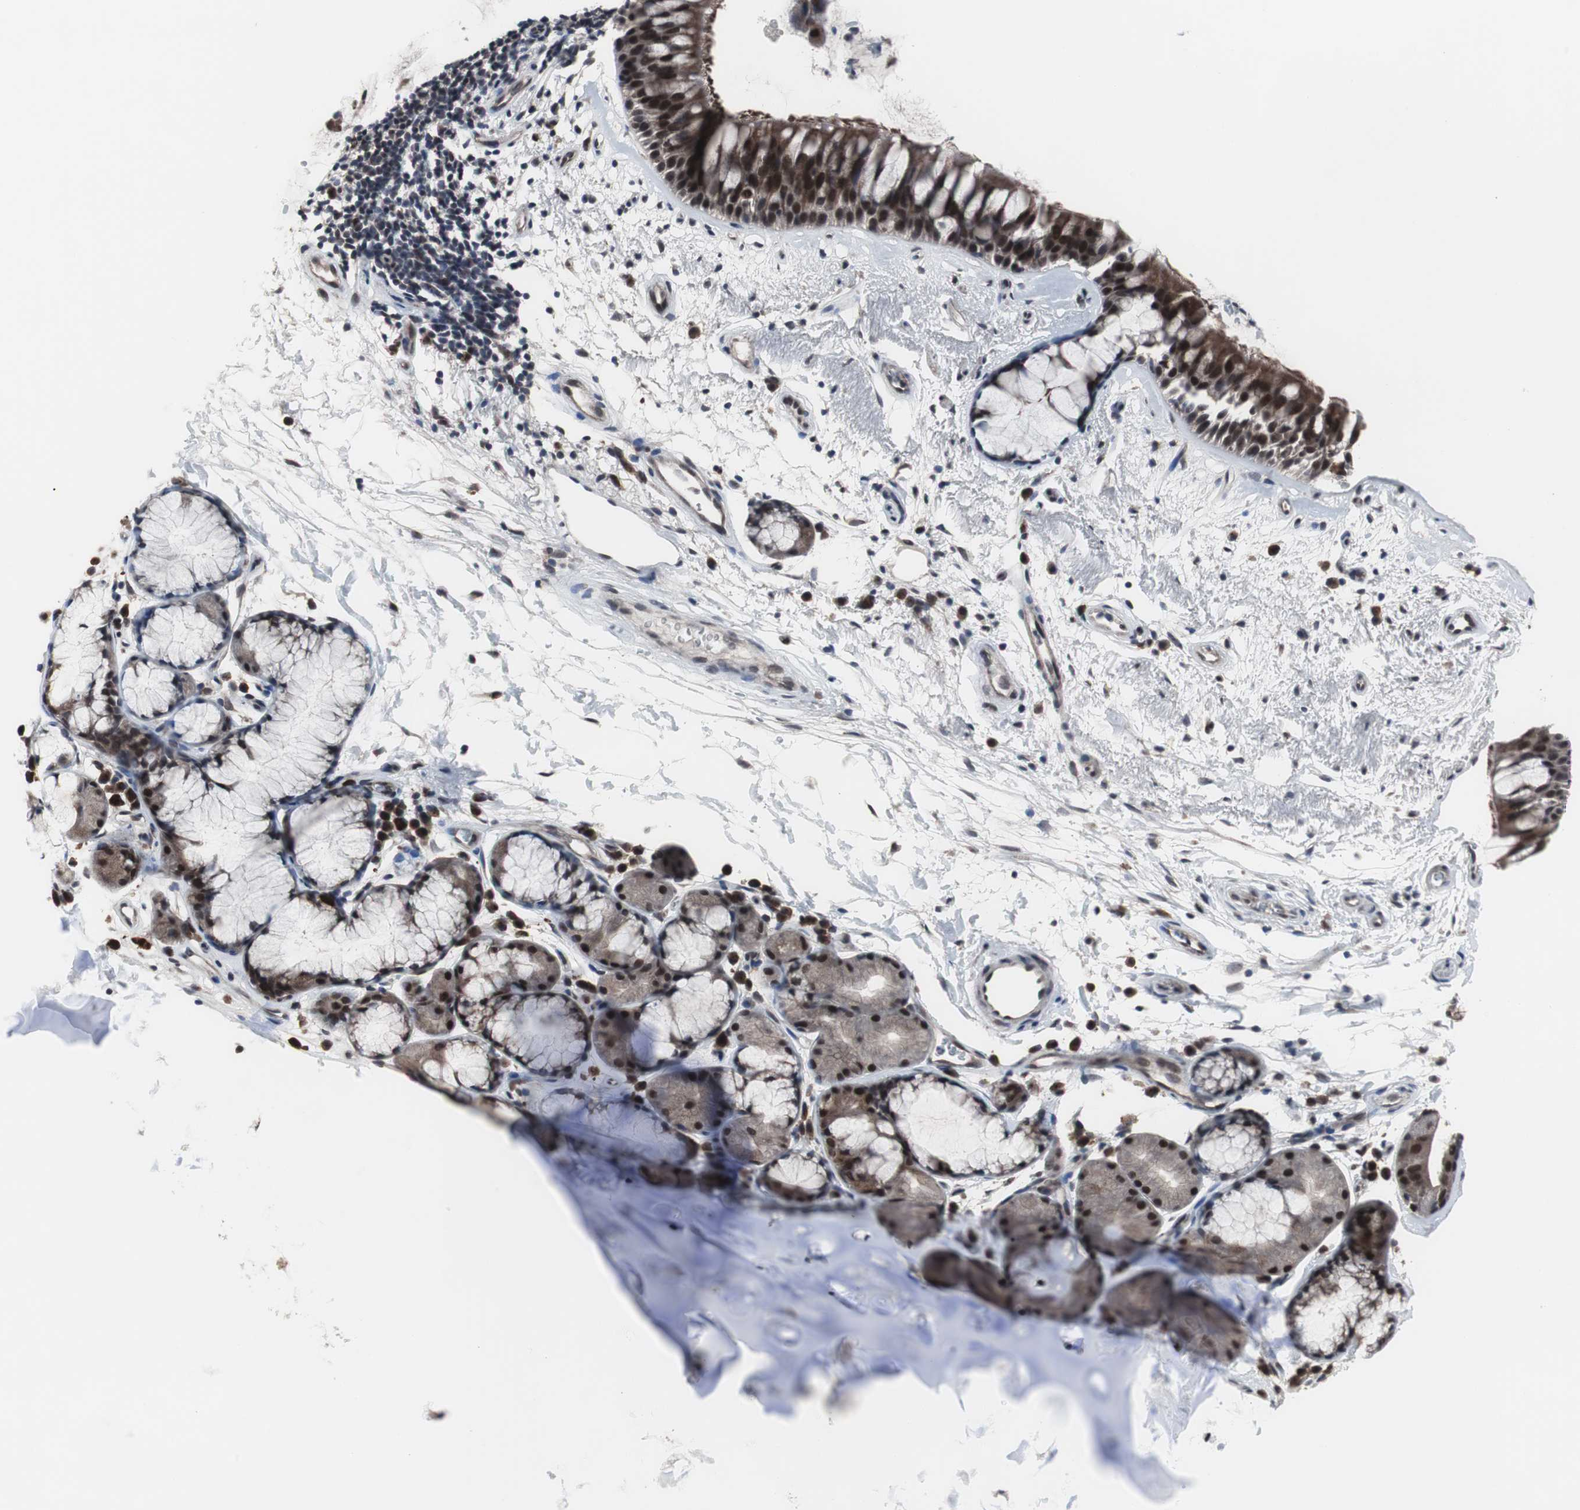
{"staining": {"intensity": "strong", "quantity": ">75%", "location": "cytoplasmic/membranous,nuclear"}, "tissue": "bronchus", "cell_type": "Respiratory epithelial cells", "image_type": "normal", "snomed": [{"axis": "morphology", "description": "Normal tissue, NOS"}, {"axis": "topography", "description": "Bronchus"}], "caption": "Bronchus stained with immunohistochemistry displays strong cytoplasmic/membranous,nuclear expression in approximately >75% of respiratory epithelial cells.", "gene": "GTF2F2", "patient": {"sex": "female", "age": 54}}